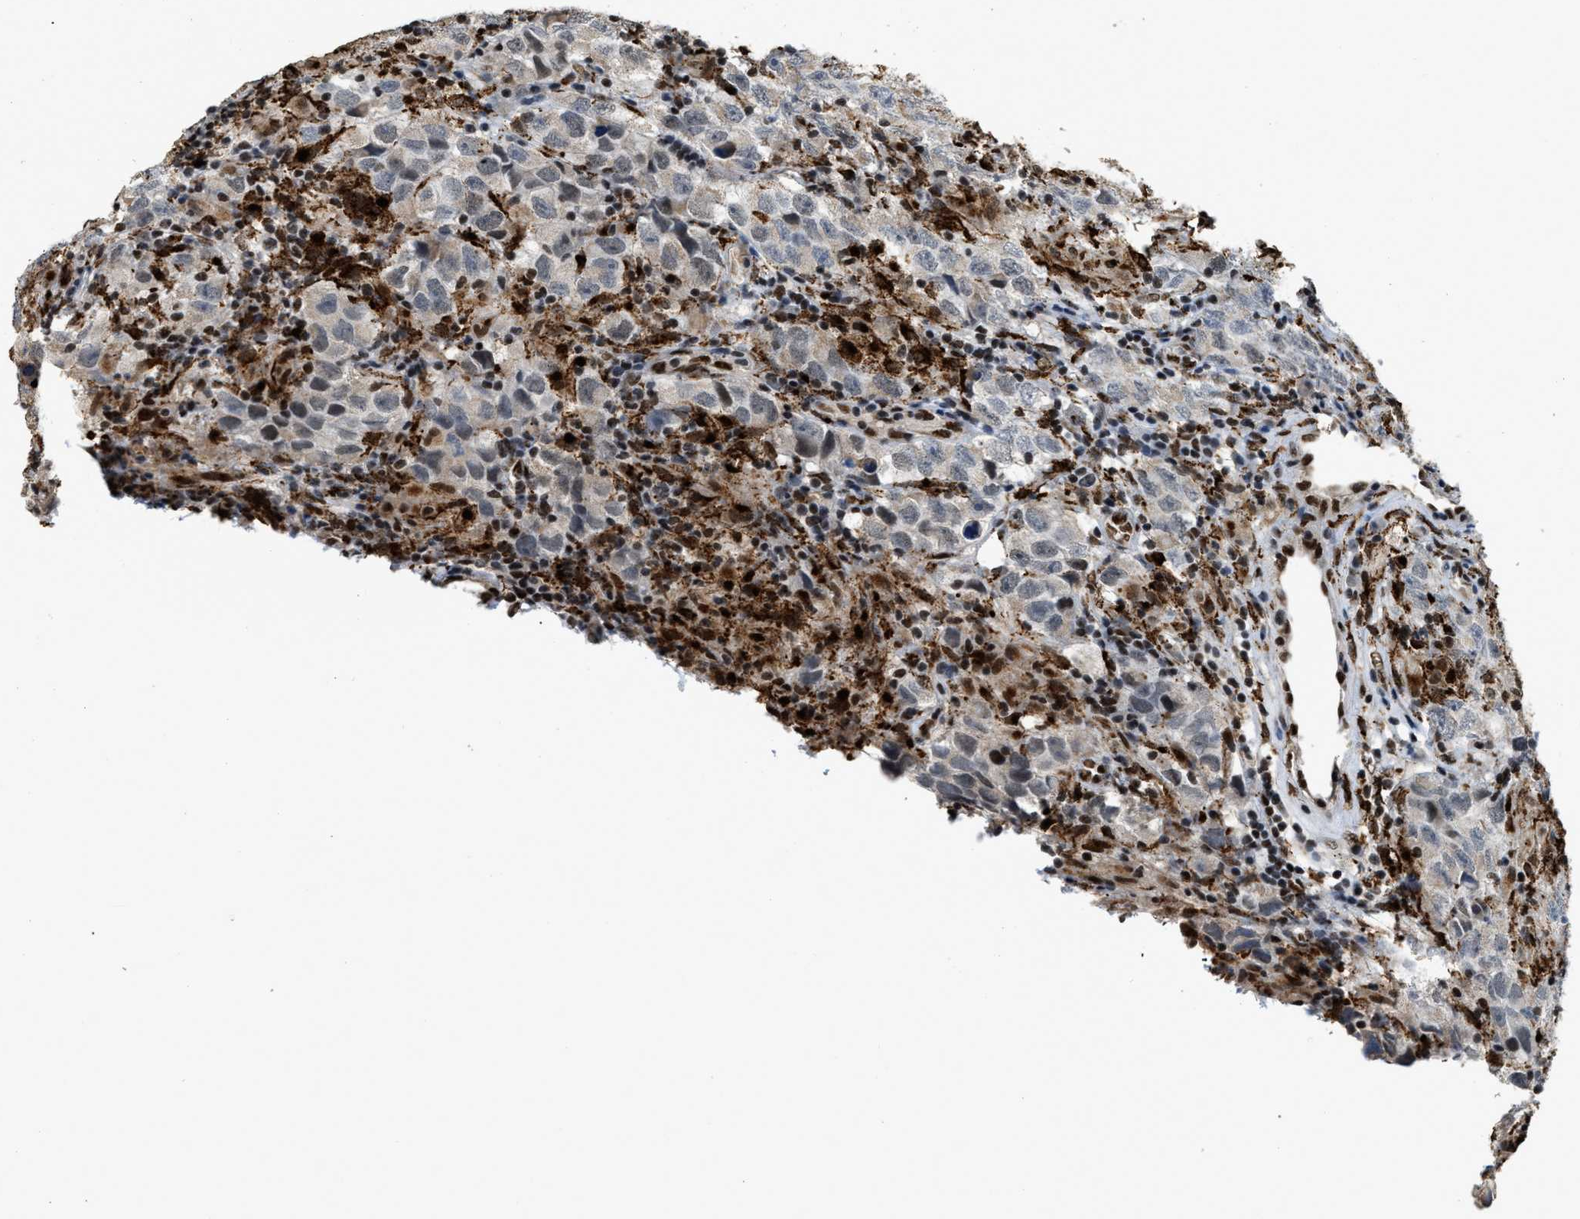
{"staining": {"intensity": "weak", "quantity": ">75%", "location": "cytoplasmic/membranous"}, "tissue": "testis cancer", "cell_type": "Tumor cells", "image_type": "cancer", "snomed": [{"axis": "morphology", "description": "Carcinoma, Embryonal, NOS"}, {"axis": "topography", "description": "Testis"}], "caption": "An image showing weak cytoplasmic/membranous positivity in about >75% of tumor cells in testis embryonal carcinoma, as visualized by brown immunohistochemical staining.", "gene": "NUMA1", "patient": {"sex": "male", "age": 21}}